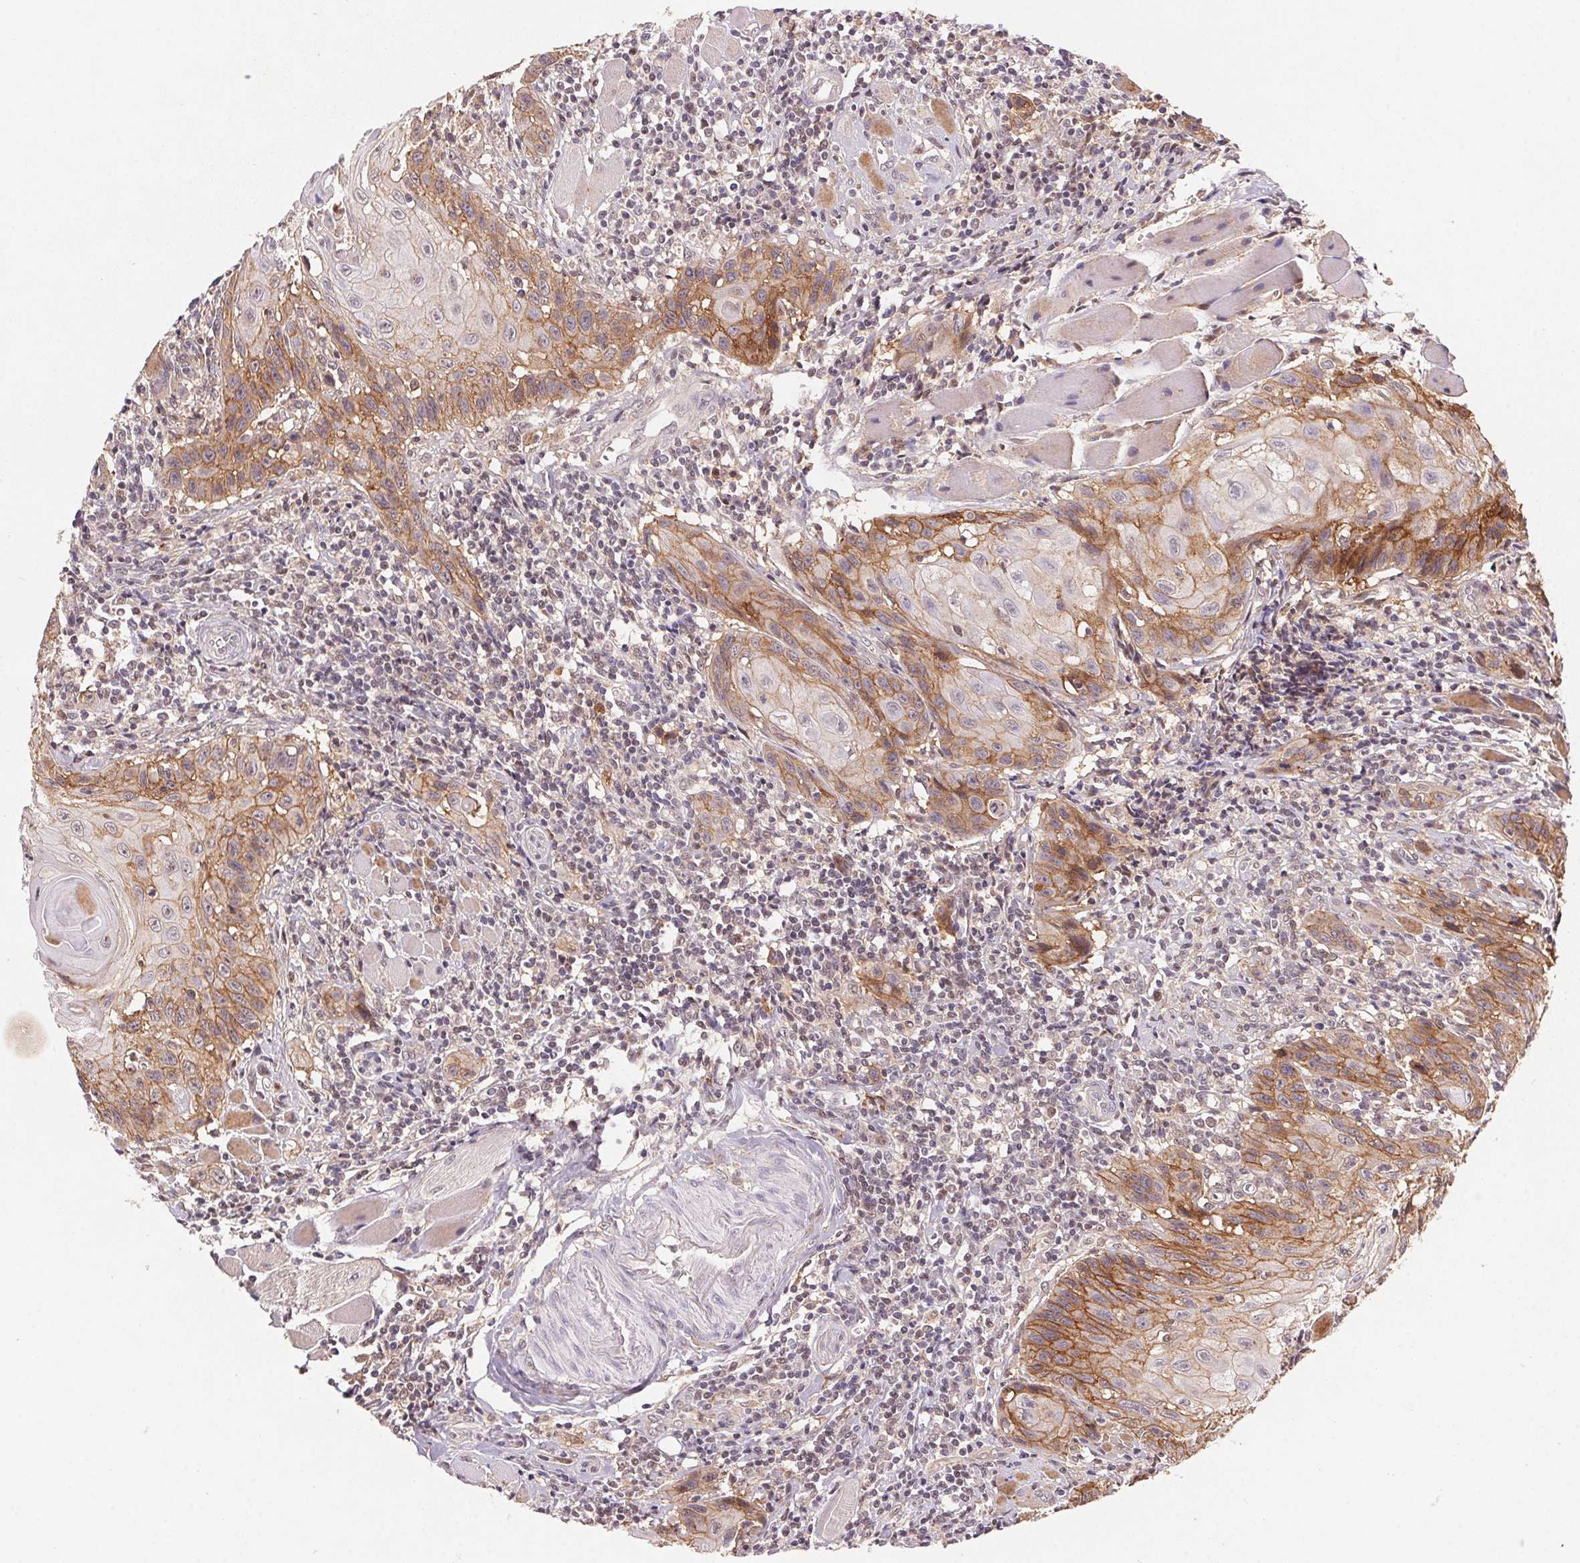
{"staining": {"intensity": "moderate", "quantity": "25%-75%", "location": "cytoplasmic/membranous"}, "tissue": "head and neck cancer", "cell_type": "Tumor cells", "image_type": "cancer", "snomed": [{"axis": "morphology", "description": "Squamous cell carcinoma, NOS"}, {"axis": "topography", "description": "Oral tissue"}, {"axis": "topography", "description": "Head-Neck"}], "caption": "Head and neck squamous cell carcinoma stained for a protein reveals moderate cytoplasmic/membranous positivity in tumor cells.", "gene": "SLC52A2", "patient": {"sex": "male", "age": 58}}